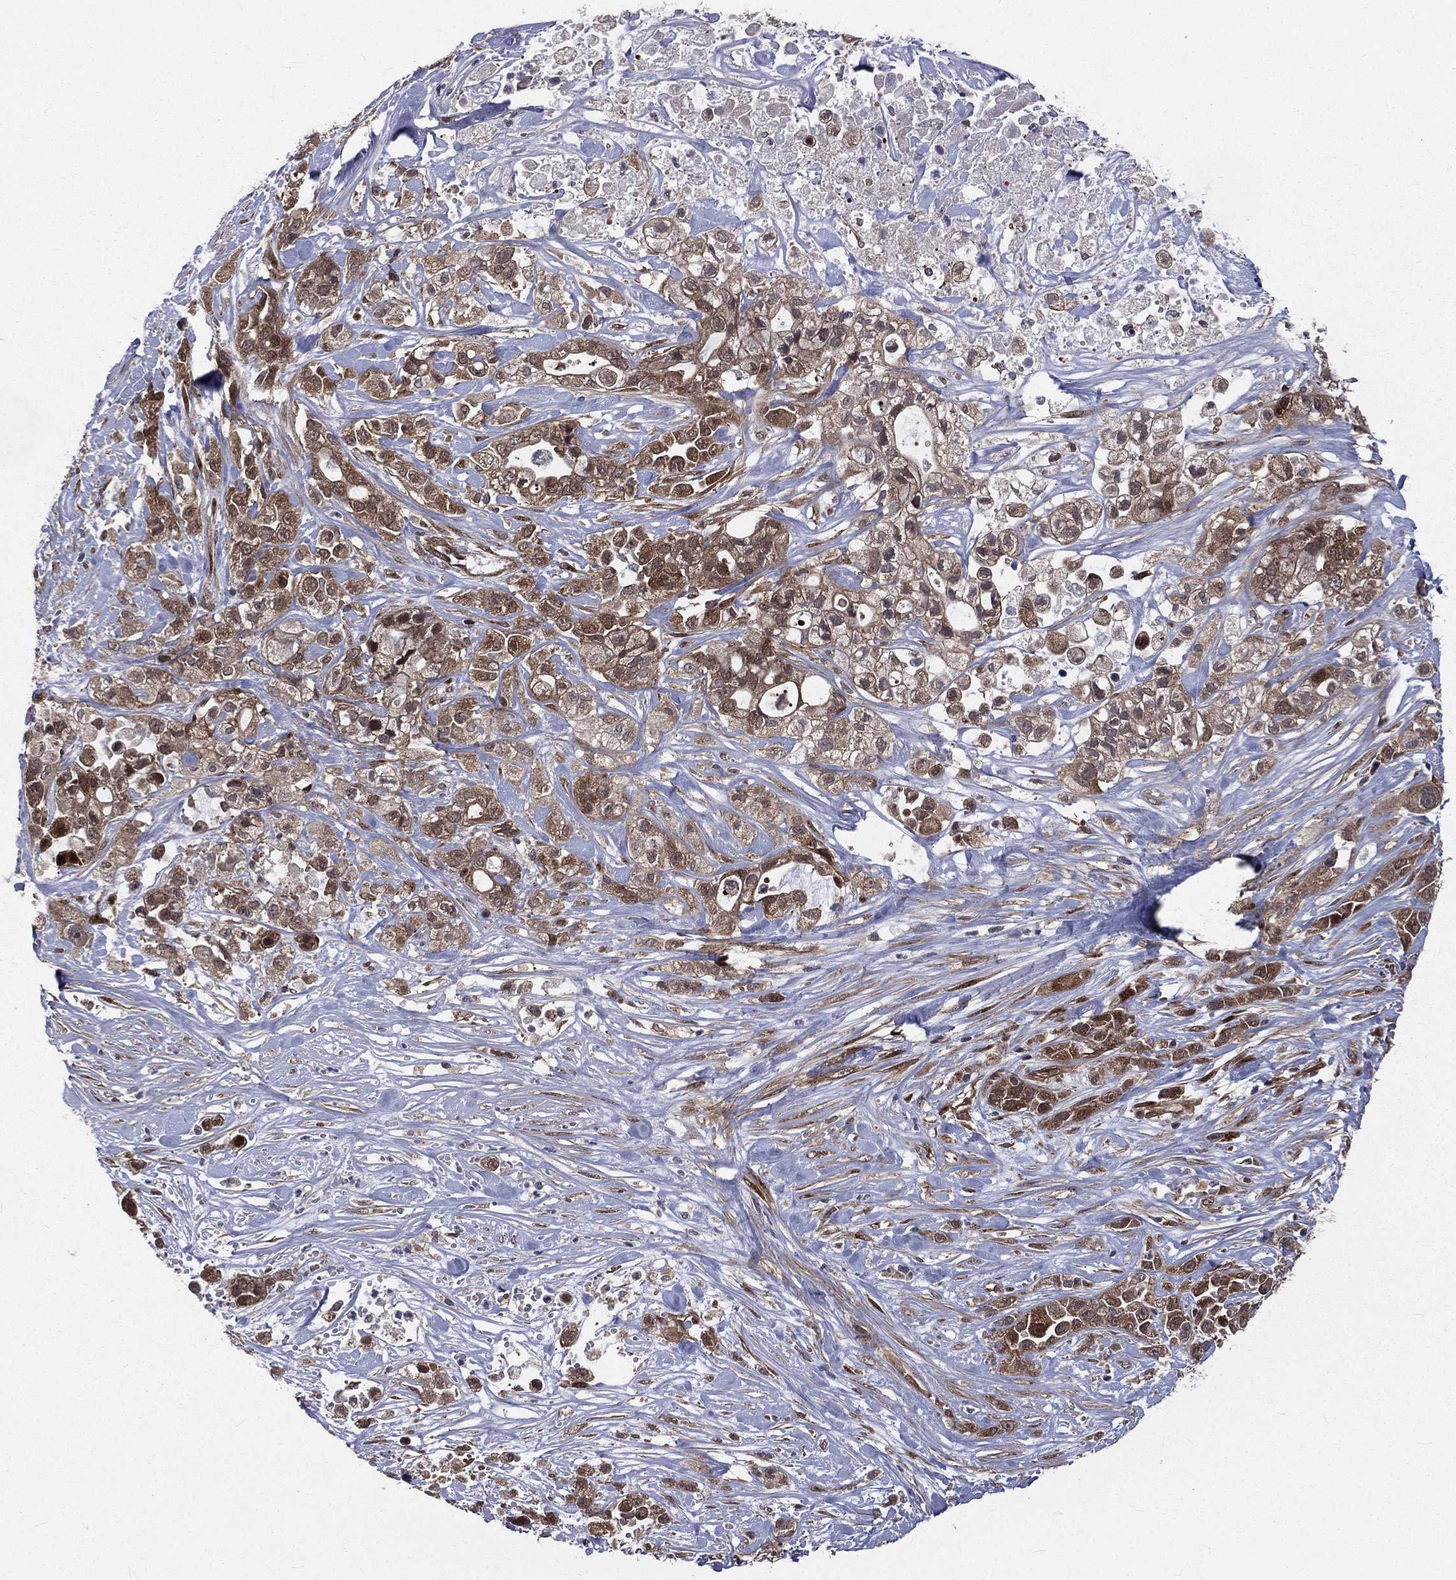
{"staining": {"intensity": "moderate", "quantity": ">75%", "location": "cytoplasmic/membranous"}, "tissue": "pancreatic cancer", "cell_type": "Tumor cells", "image_type": "cancer", "snomed": [{"axis": "morphology", "description": "Adenocarcinoma, NOS"}, {"axis": "topography", "description": "Pancreas"}], "caption": "Adenocarcinoma (pancreatic) was stained to show a protein in brown. There is medium levels of moderate cytoplasmic/membranous positivity in about >75% of tumor cells. (DAB IHC with brightfield microscopy, high magnification).", "gene": "ARL3", "patient": {"sex": "male", "age": 44}}